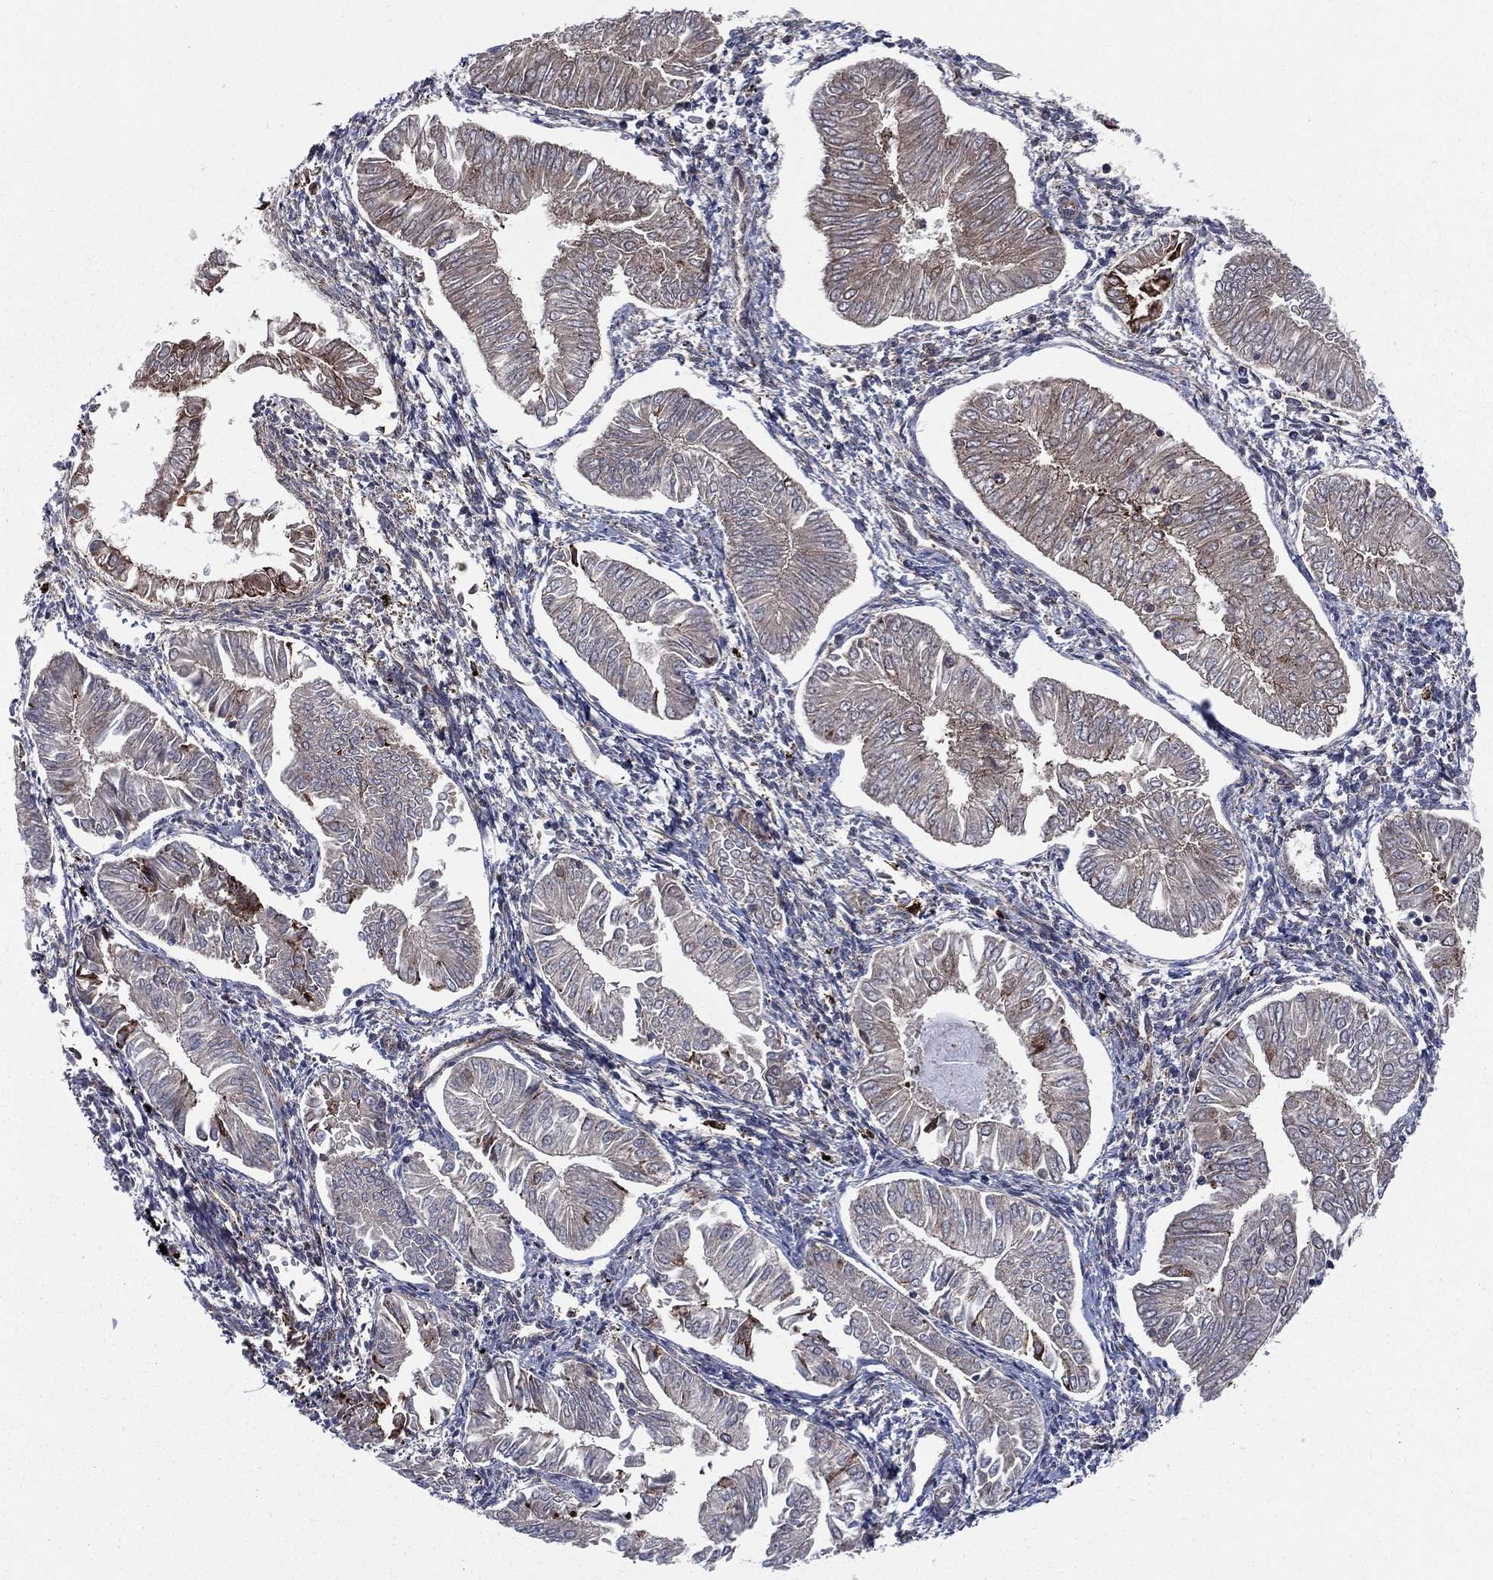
{"staining": {"intensity": "weak", "quantity": ">75%", "location": "cytoplasmic/membranous"}, "tissue": "endometrial cancer", "cell_type": "Tumor cells", "image_type": "cancer", "snomed": [{"axis": "morphology", "description": "Adenocarcinoma, NOS"}, {"axis": "topography", "description": "Endometrium"}], "caption": "Endometrial adenocarcinoma stained for a protein (brown) exhibits weak cytoplasmic/membranous positive expression in approximately >75% of tumor cells.", "gene": "CCDC159", "patient": {"sex": "female", "age": 53}}